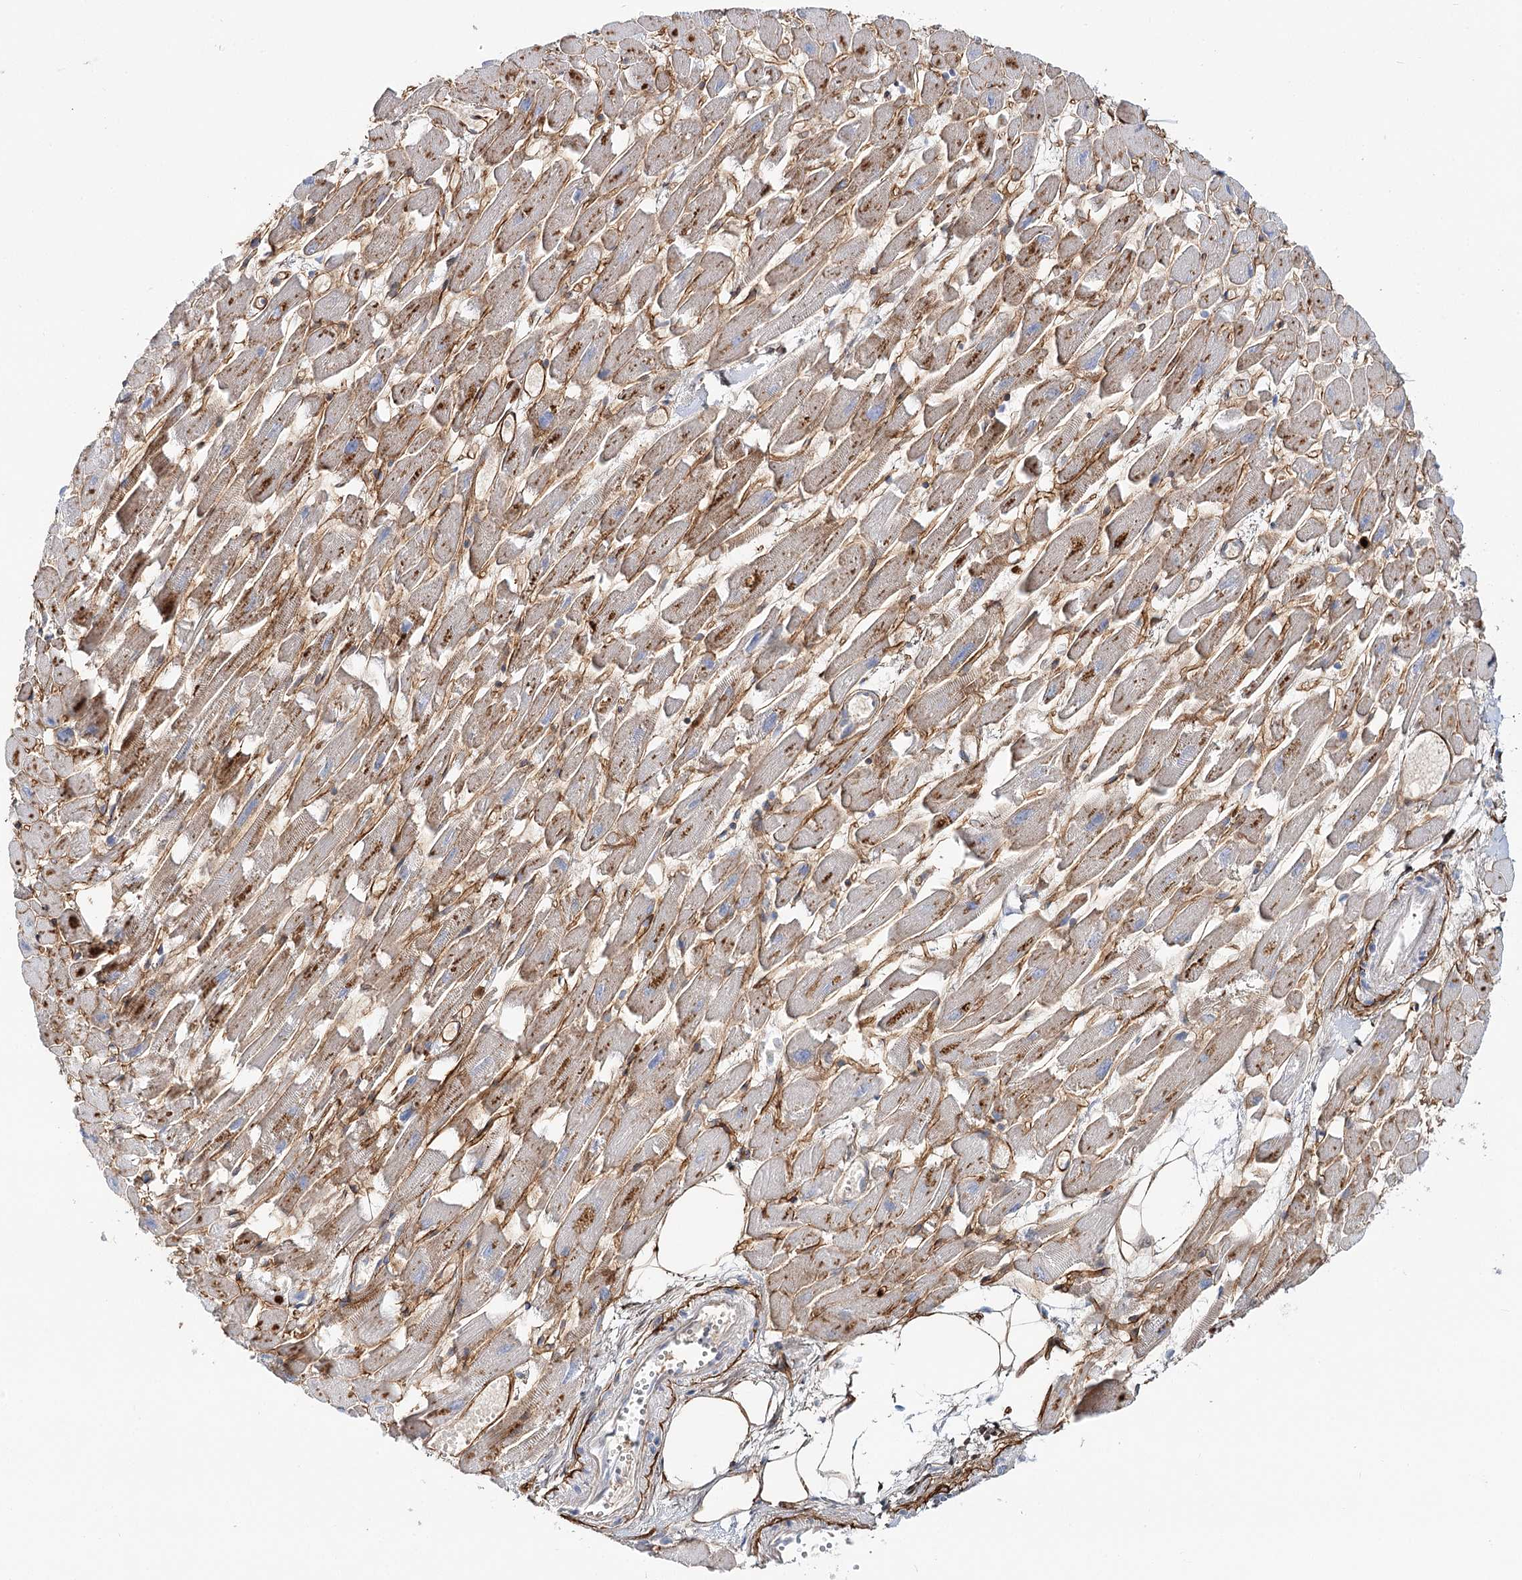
{"staining": {"intensity": "moderate", "quantity": "25%-75%", "location": "cytoplasmic/membranous"}, "tissue": "heart muscle", "cell_type": "Cardiomyocytes", "image_type": "normal", "snomed": [{"axis": "morphology", "description": "Normal tissue, NOS"}, {"axis": "topography", "description": "Heart"}], "caption": "Benign heart muscle demonstrates moderate cytoplasmic/membranous positivity in approximately 25%-75% of cardiomyocytes, visualized by immunohistochemistry.", "gene": "C11orf52", "patient": {"sex": "female", "age": 64}}